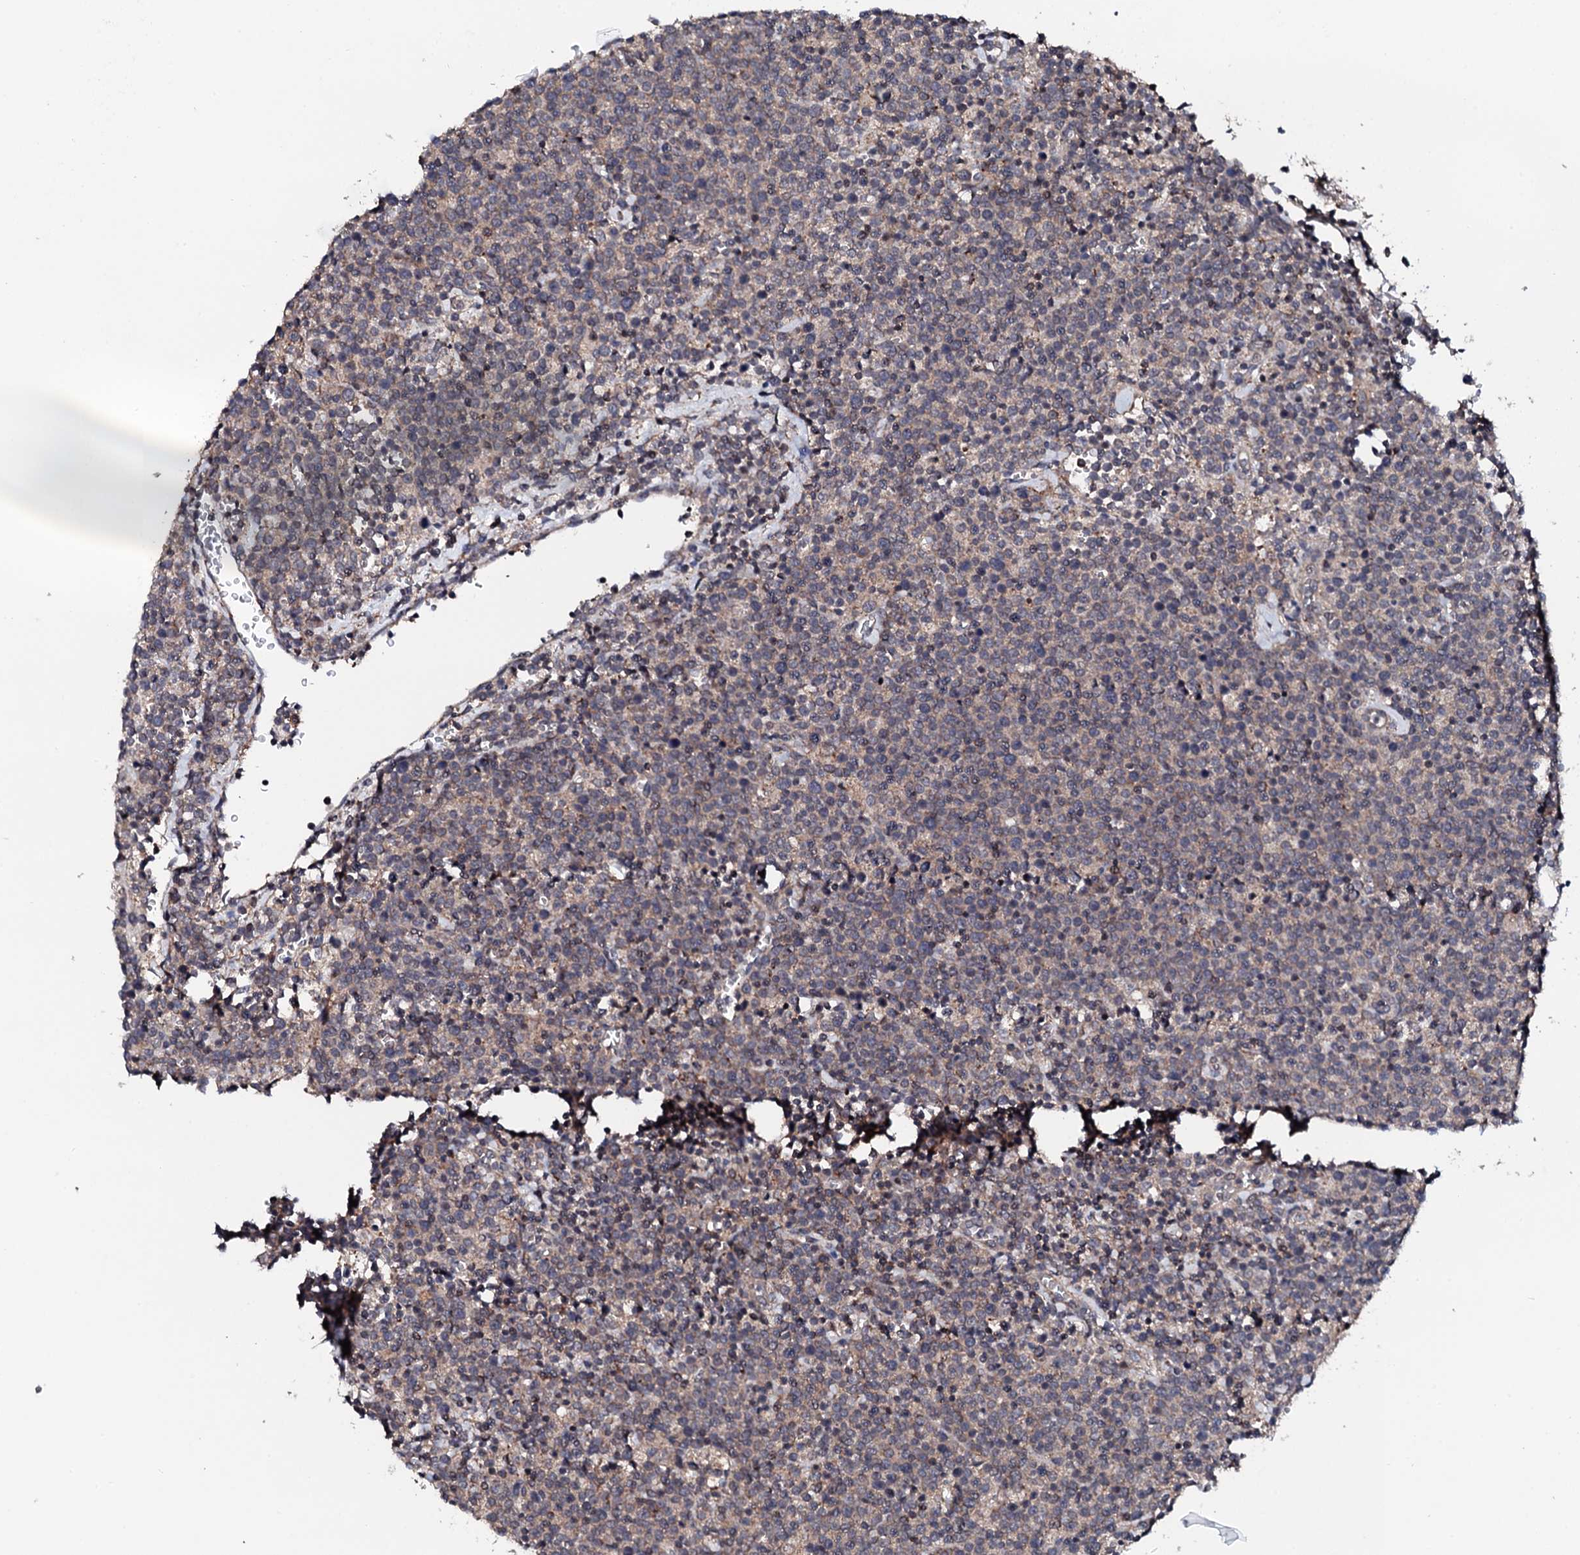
{"staining": {"intensity": "weak", "quantity": "25%-75%", "location": "cytoplasmic/membranous"}, "tissue": "lymphoma", "cell_type": "Tumor cells", "image_type": "cancer", "snomed": [{"axis": "morphology", "description": "Malignant lymphoma, non-Hodgkin's type, High grade"}, {"axis": "topography", "description": "Lymph node"}], "caption": "Protein analysis of lymphoma tissue shows weak cytoplasmic/membranous positivity in about 25%-75% of tumor cells.", "gene": "EDC3", "patient": {"sex": "male", "age": 61}}